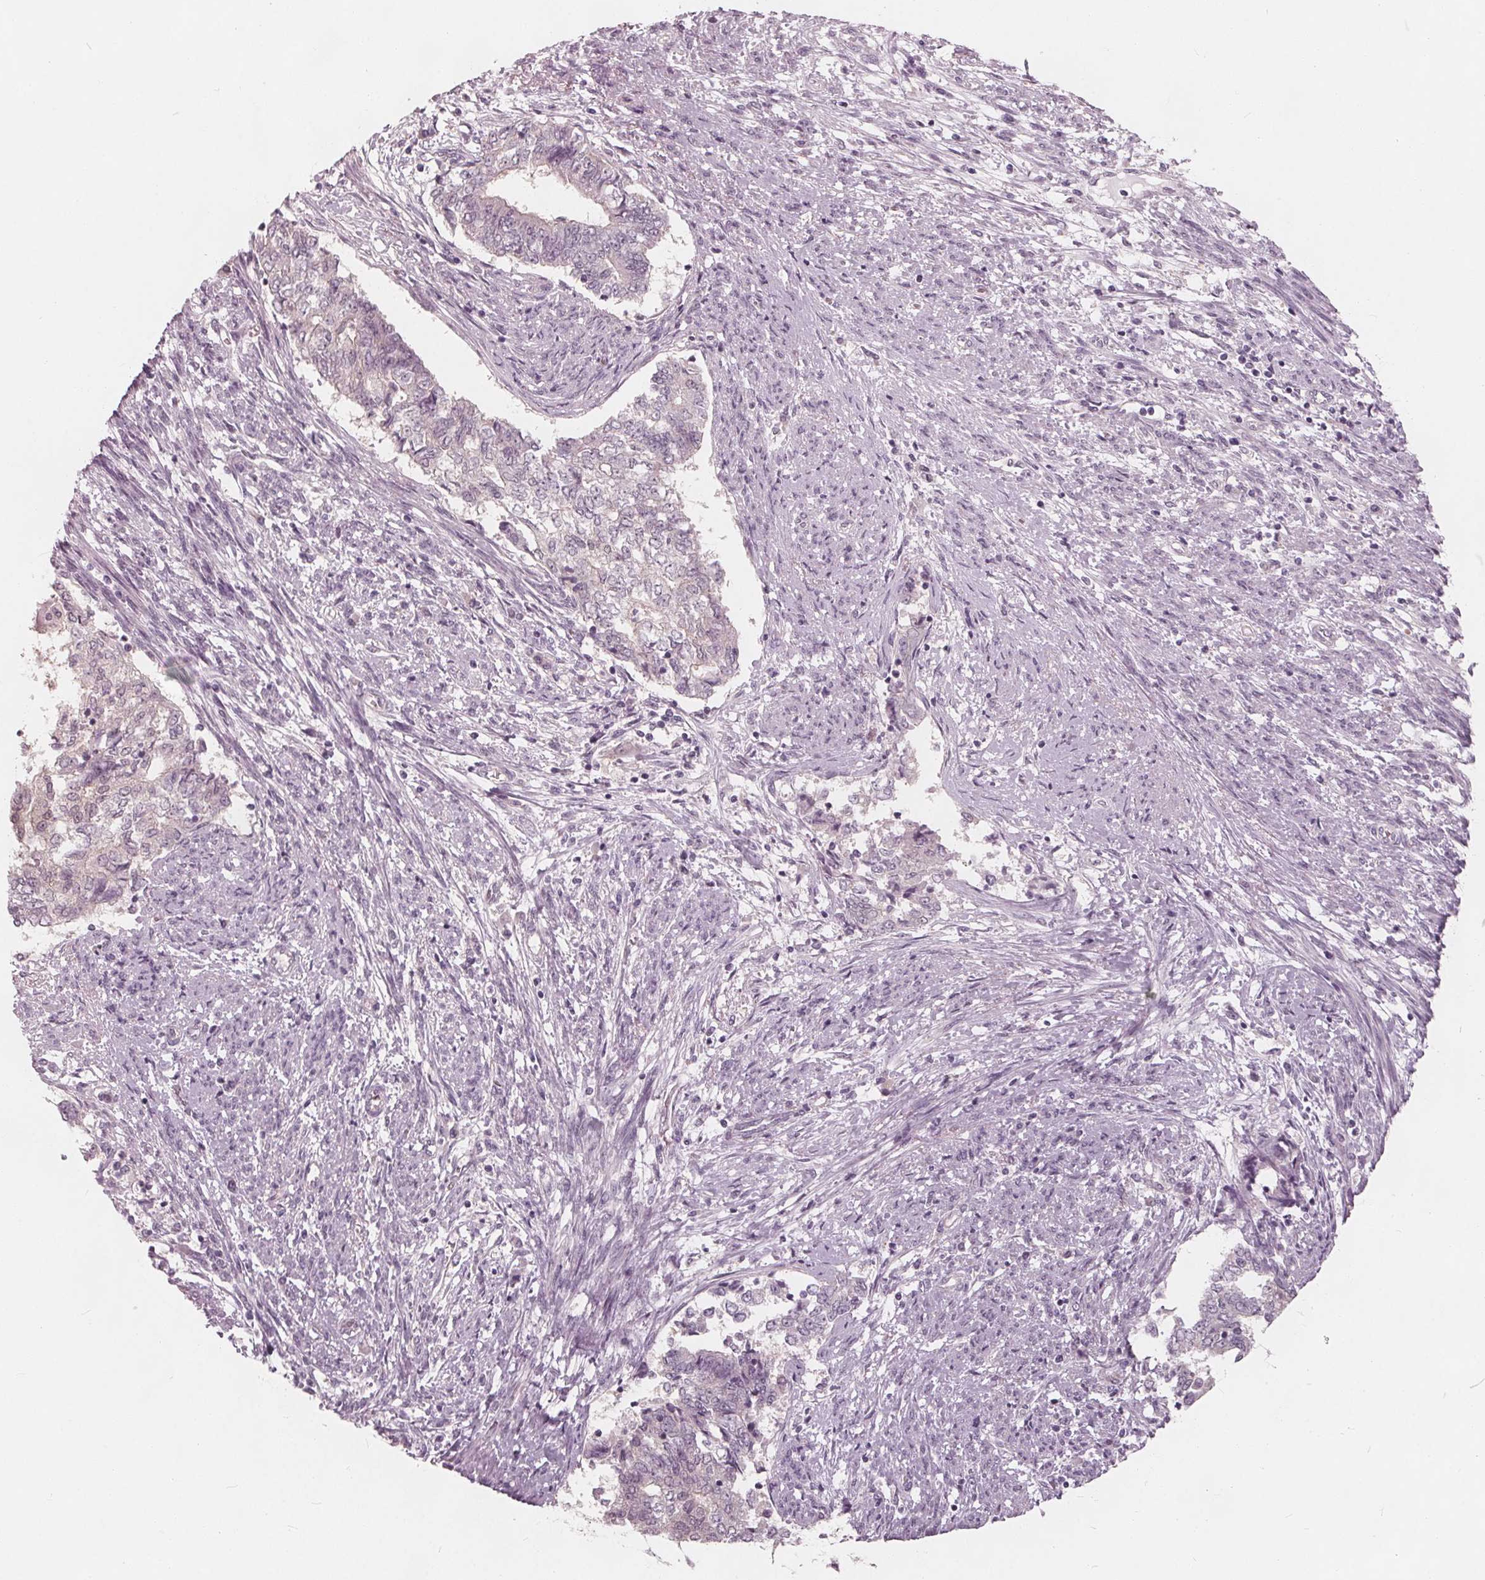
{"staining": {"intensity": "negative", "quantity": "none", "location": "none"}, "tissue": "endometrial cancer", "cell_type": "Tumor cells", "image_type": "cancer", "snomed": [{"axis": "morphology", "description": "Adenocarcinoma, NOS"}, {"axis": "topography", "description": "Endometrium"}], "caption": "This is a histopathology image of immunohistochemistry (IHC) staining of adenocarcinoma (endometrial), which shows no positivity in tumor cells. The staining is performed using DAB brown chromogen with nuclei counter-stained in using hematoxylin.", "gene": "SAT2", "patient": {"sex": "female", "age": 65}}